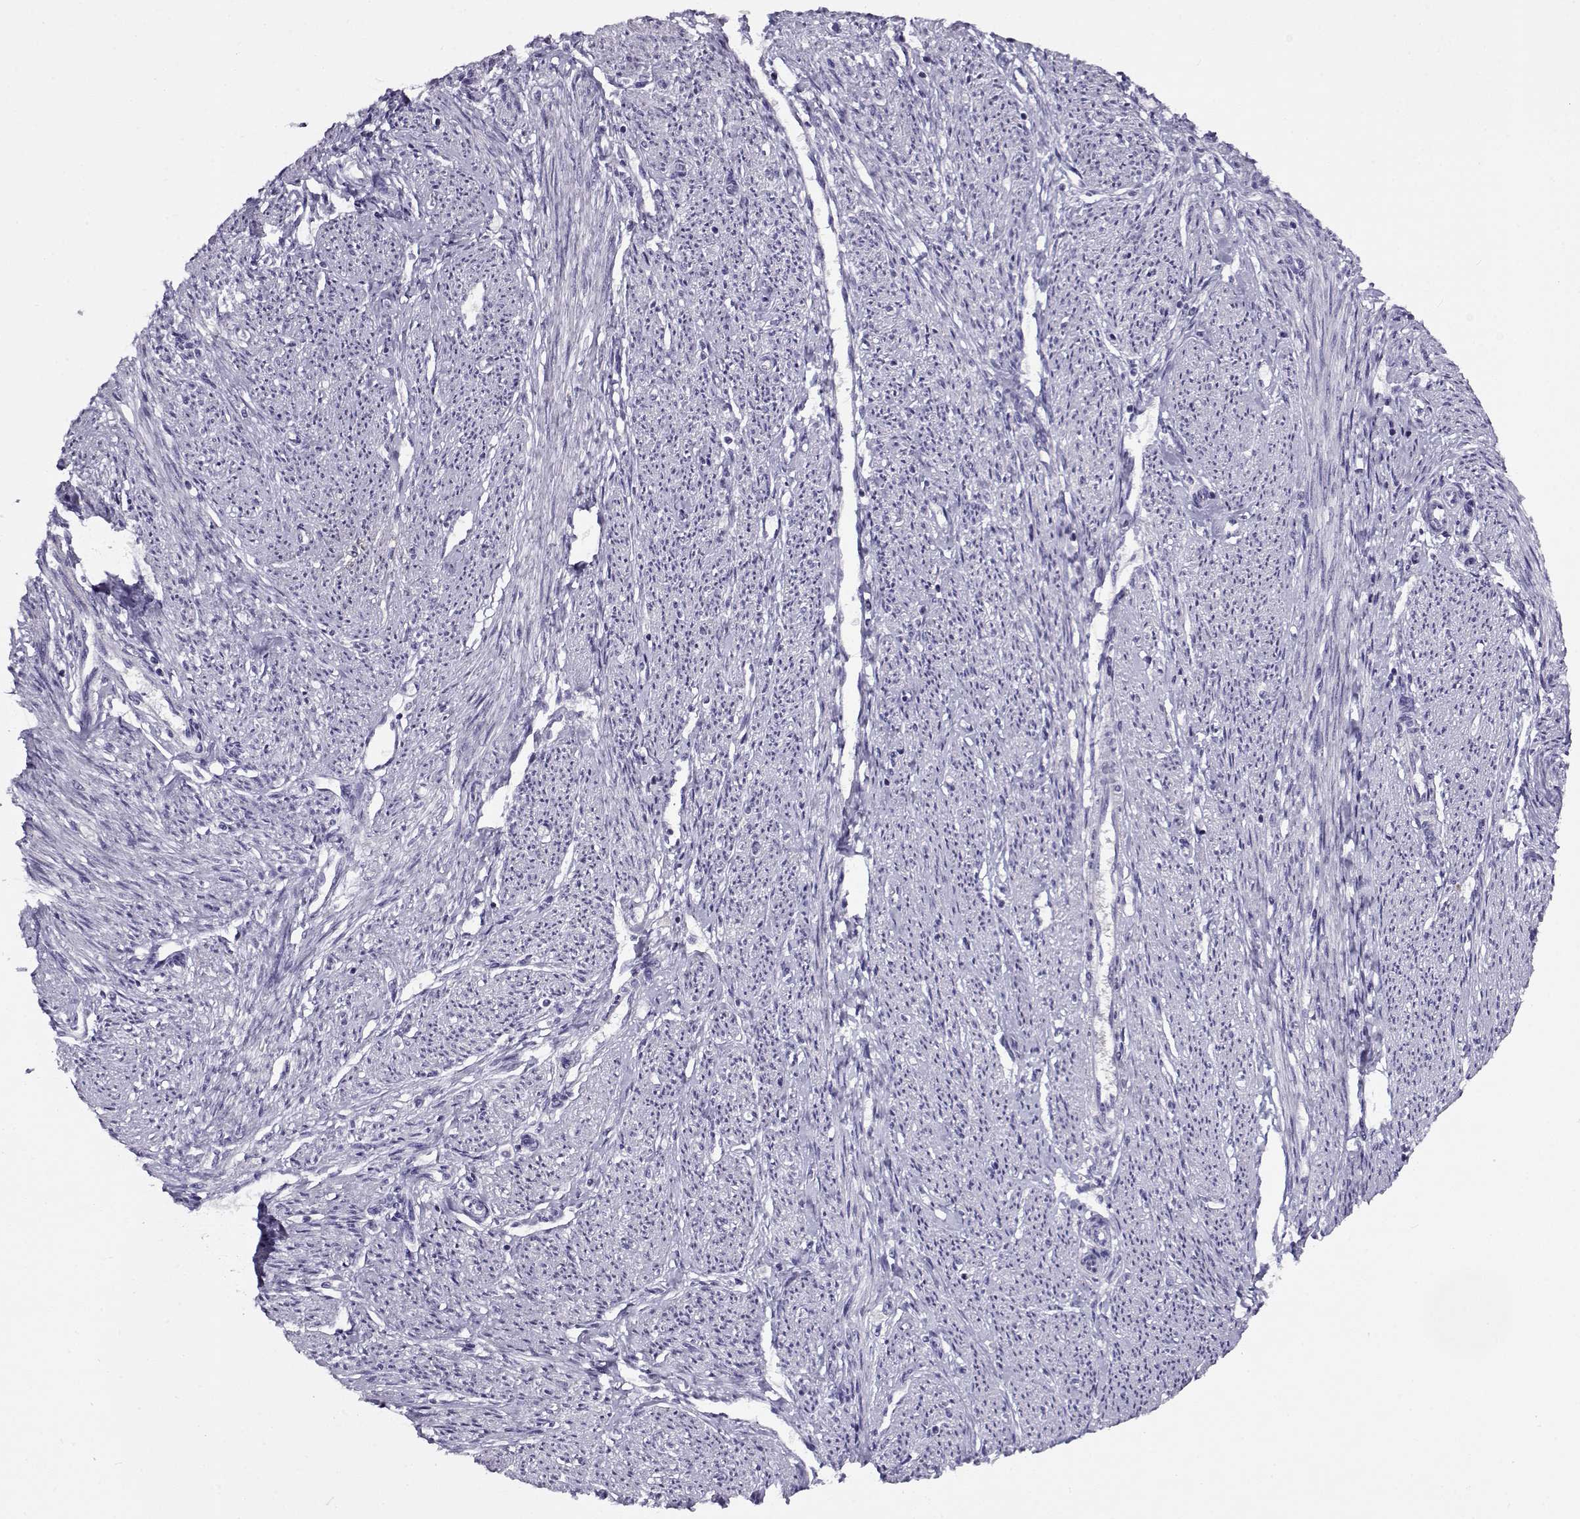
{"staining": {"intensity": "negative", "quantity": "none", "location": "none"}, "tissue": "endometrial cancer", "cell_type": "Tumor cells", "image_type": "cancer", "snomed": [{"axis": "morphology", "description": "Adenocarcinoma, NOS"}, {"axis": "topography", "description": "Endometrium"}], "caption": "Tumor cells are negative for brown protein staining in endometrial adenocarcinoma.", "gene": "FEZF1", "patient": {"sex": "female", "age": 58}}